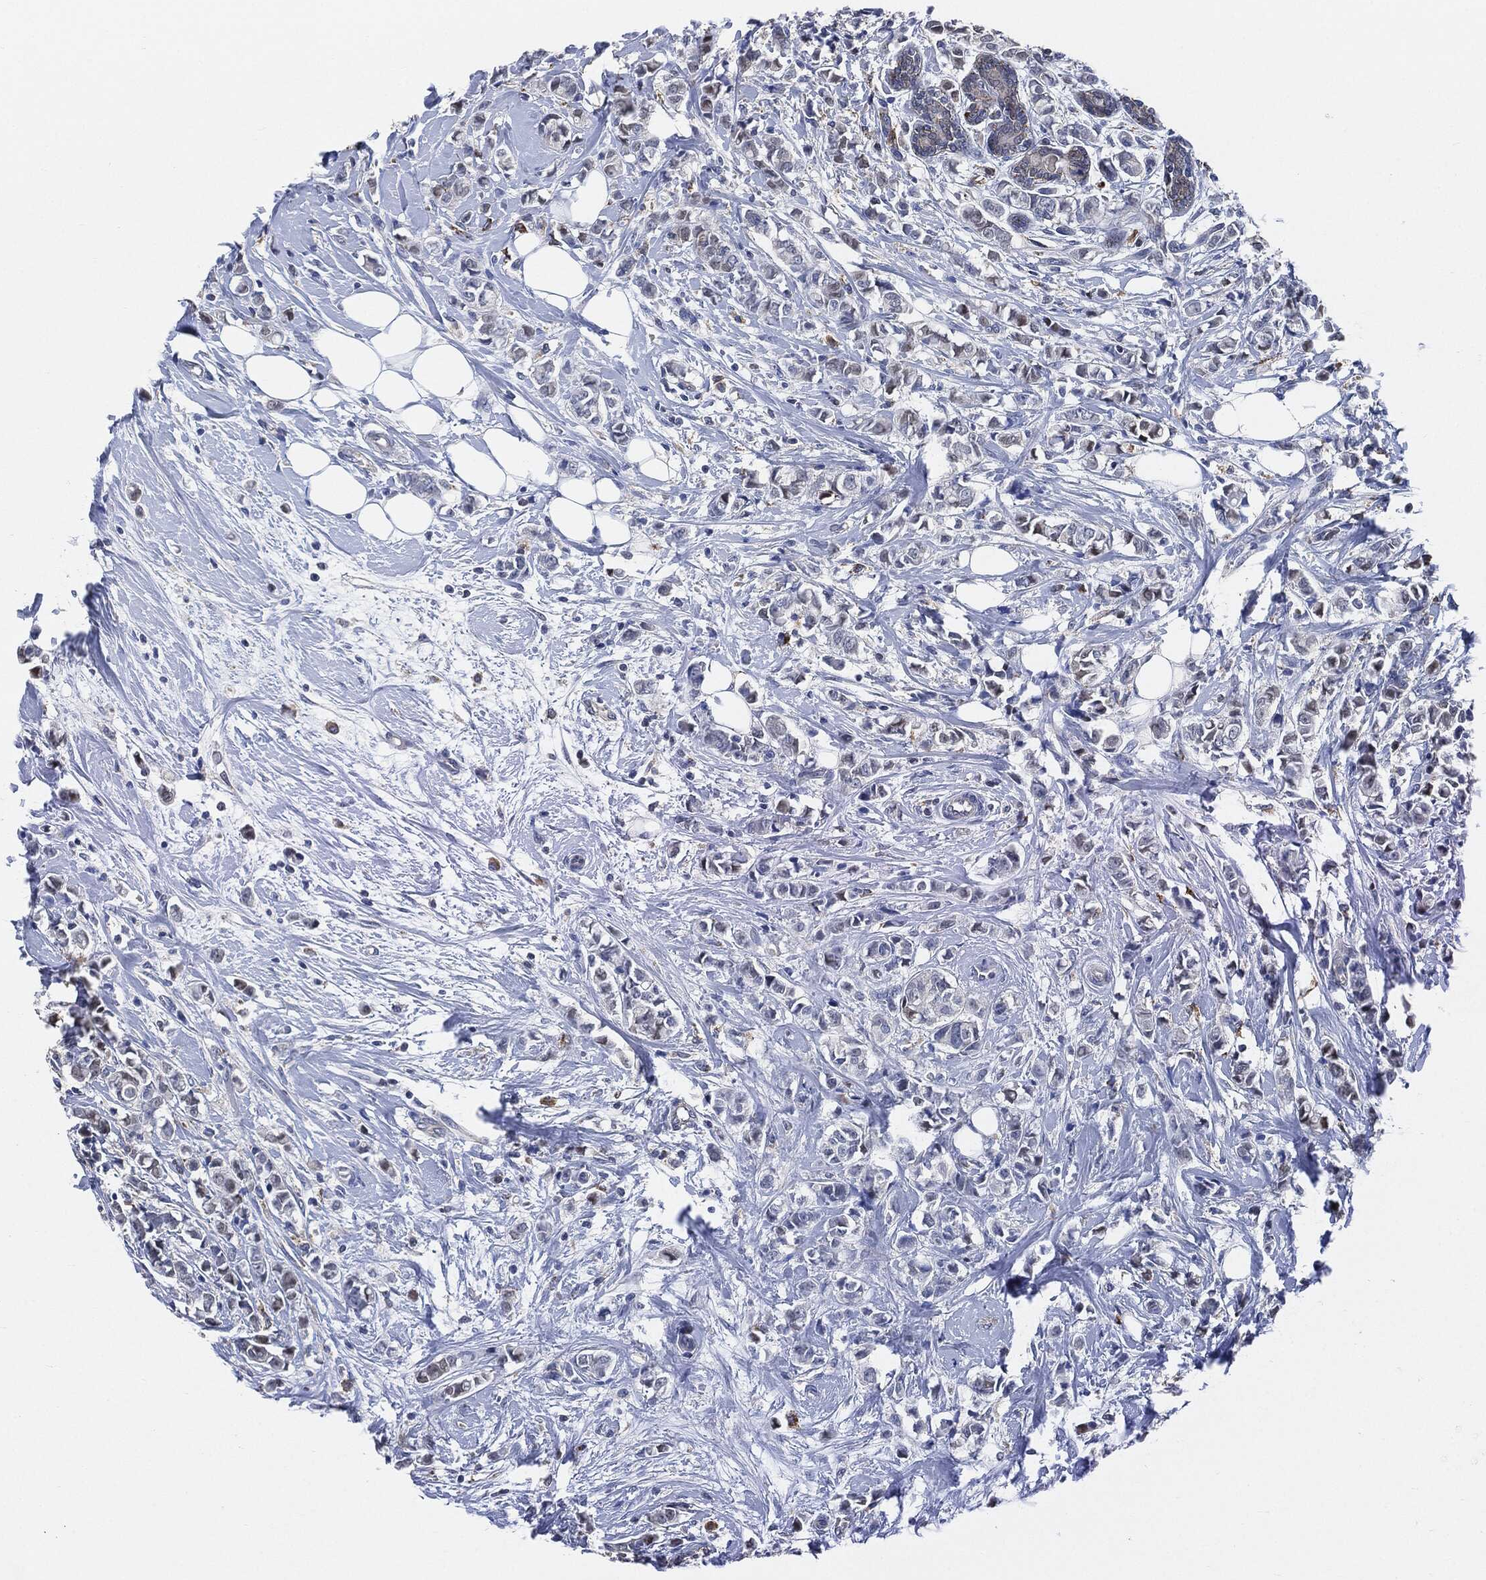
{"staining": {"intensity": "negative", "quantity": "none", "location": "none"}, "tissue": "breast cancer", "cell_type": "Tumor cells", "image_type": "cancer", "snomed": [{"axis": "morphology", "description": "Normal tissue, NOS"}, {"axis": "morphology", "description": "Duct carcinoma"}, {"axis": "topography", "description": "Breast"}], "caption": "High power microscopy image of an IHC micrograph of intraductal carcinoma (breast), revealing no significant expression in tumor cells.", "gene": "VSIG4", "patient": {"sex": "female", "age": 44}}